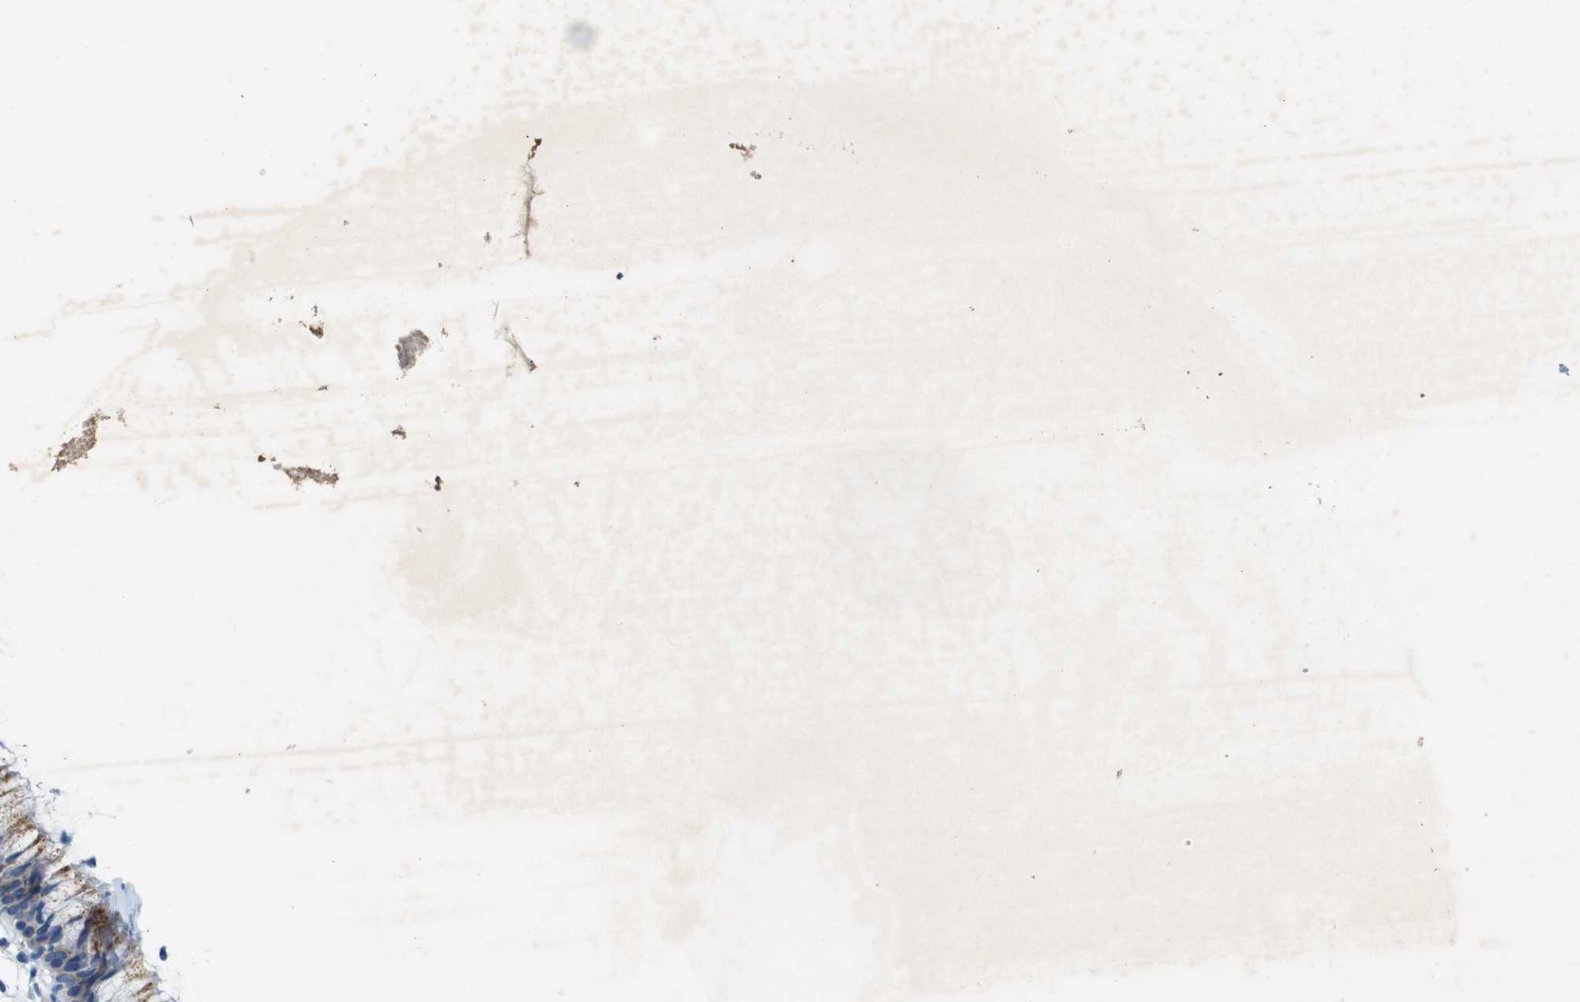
{"staining": {"intensity": "weak", "quantity": ">75%", "location": "cytoplasmic/membranous"}, "tissue": "nasopharynx", "cell_type": "Respiratory epithelial cells", "image_type": "normal", "snomed": [{"axis": "morphology", "description": "Normal tissue, NOS"}, {"axis": "topography", "description": "Nasopharynx"}], "caption": "Immunohistochemistry photomicrograph of normal human nasopharynx stained for a protein (brown), which demonstrates low levels of weak cytoplasmic/membranous staining in about >75% of respiratory epithelial cells.", "gene": "NHLRC3", "patient": {"sex": "male", "age": 21}}